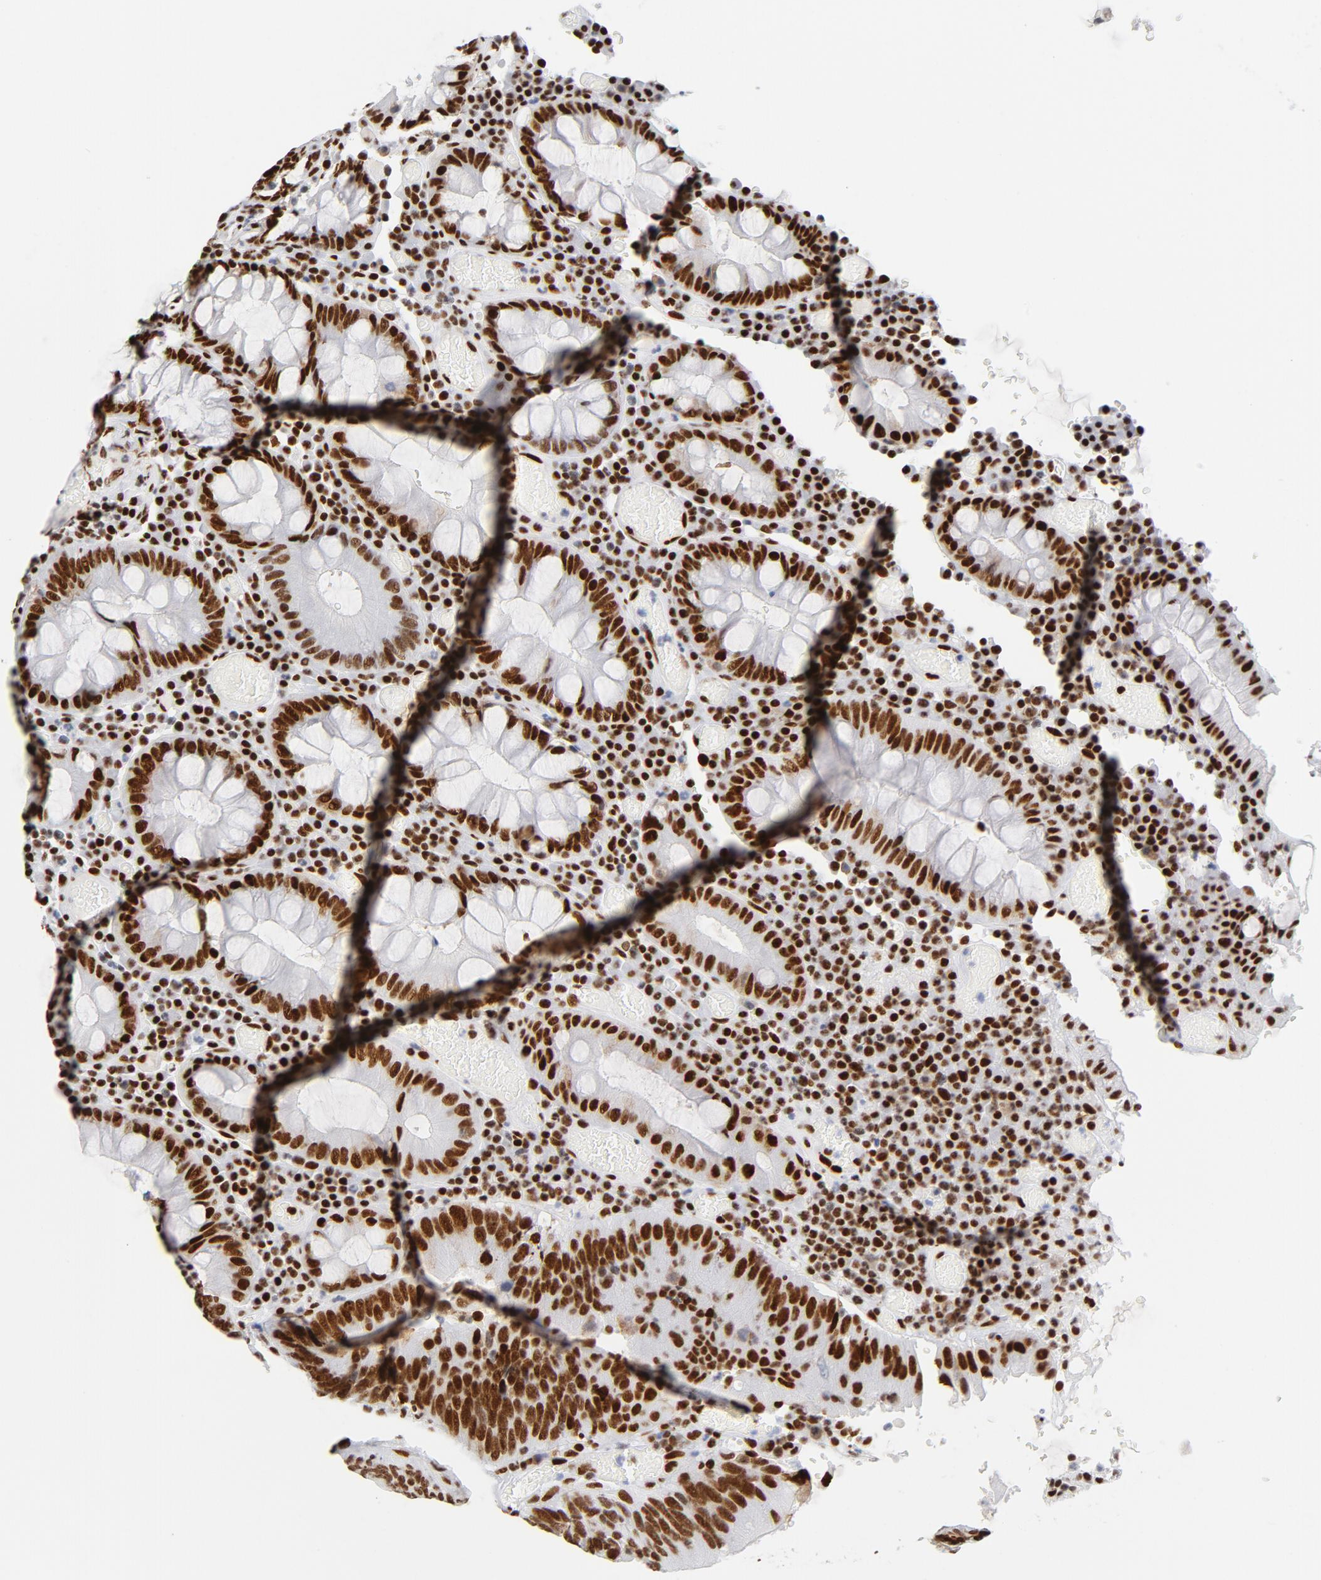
{"staining": {"intensity": "strong", "quantity": ">75%", "location": "nuclear"}, "tissue": "colorectal cancer", "cell_type": "Tumor cells", "image_type": "cancer", "snomed": [{"axis": "morphology", "description": "Normal tissue, NOS"}, {"axis": "morphology", "description": "Adenocarcinoma, NOS"}, {"axis": "topography", "description": "Colon"}], "caption": "An IHC histopathology image of tumor tissue is shown. Protein staining in brown labels strong nuclear positivity in colorectal adenocarcinoma within tumor cells.", "gene": "XRCC5", "patient": {"sex": "female", "age": 78}}